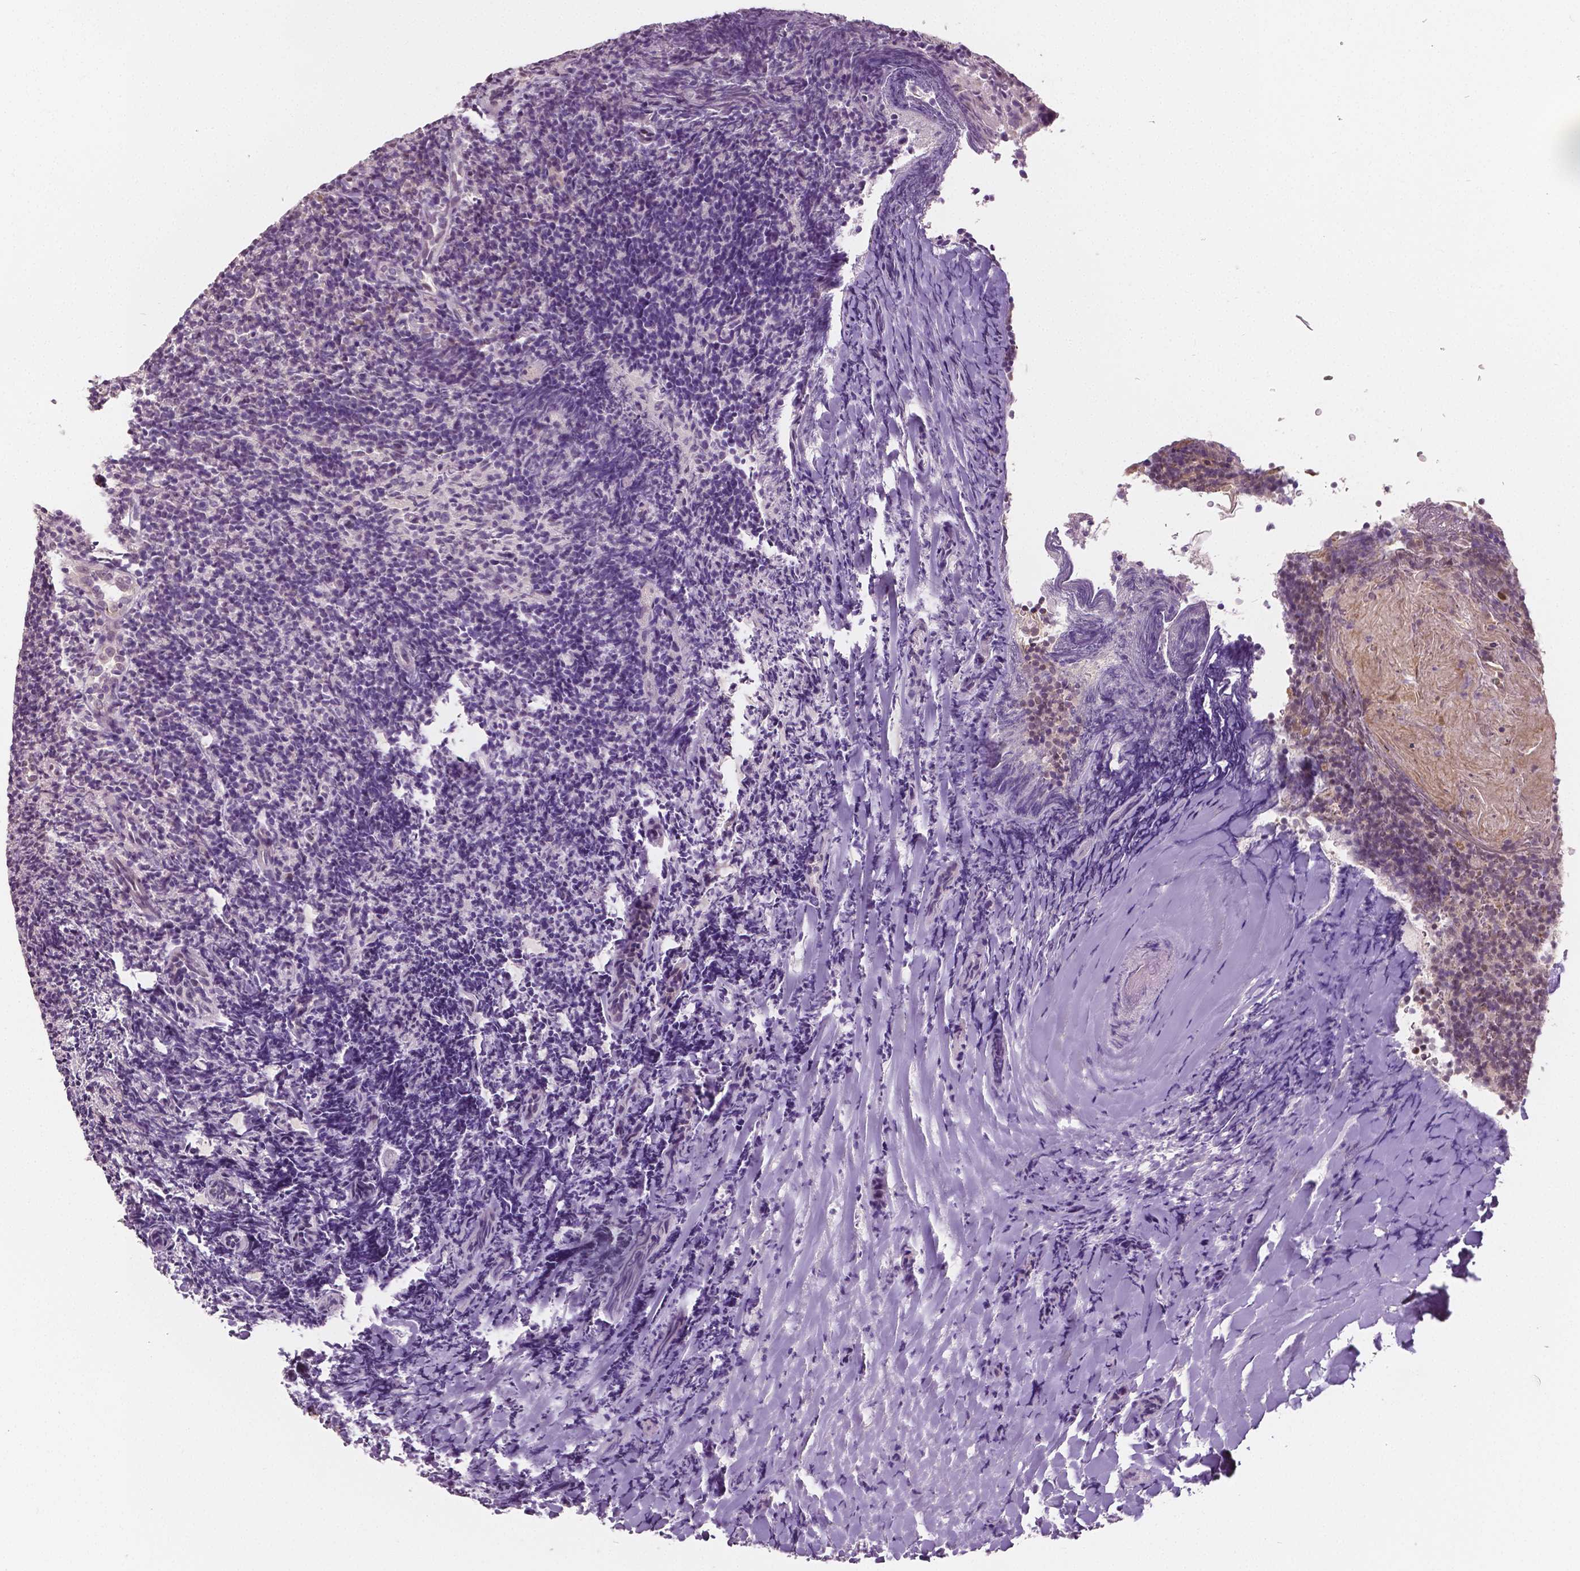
{"staining": {"intensity": "negative", "quantity": "none", "location": "none"}, "tissue": "tonsil", "cell_type": "Germinal center cells", "image_type": "normal", "snomed": [{"axis": "morphology", "description": "Normal tissue, NOS"}, {"axis": "topography", "description": "Tonsil"}], "caption": "There is no significant positivity in germinal center cells of tonsil.", "gene": "HMBOX1", "patient": {"sex": "female", "age": 10}}